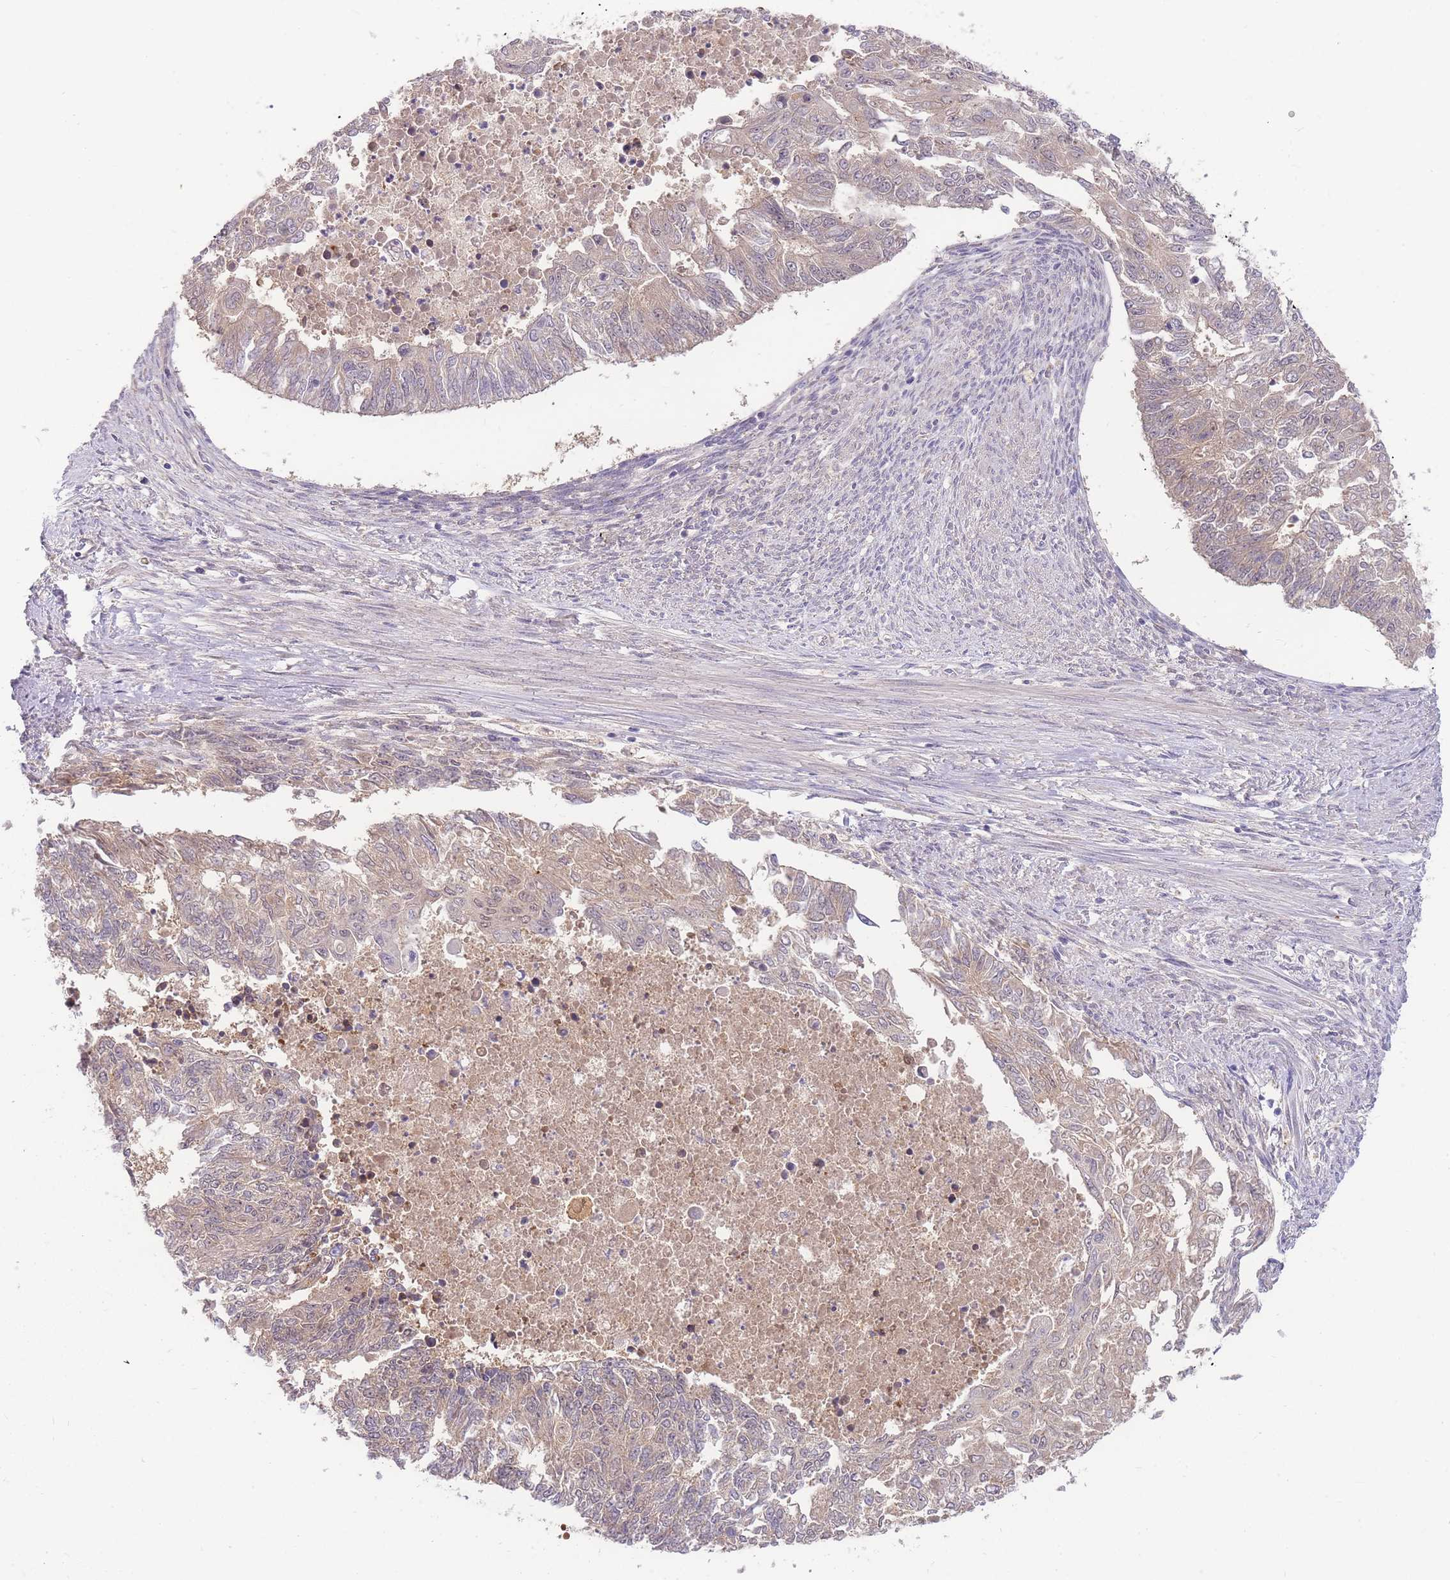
{"staining": {"intensity": "weak", "quantity": ">75%", "location": "cytoplasmic/membranous"}, "tissue": "endometrial cancer", "cell_type": "Tumor cells", "image_type": "cancer", "snomed": [{"axis": "morphology", "description": "Adenocarcinoma, NOS"}, {"axis": "topography", "description": "Endometrium"}], "caption": "A brown stain labels weak cytoplasmic/membranous expression of a protein in endometrial adenocarcinoma tumor cells.", "gene": "ZNF577", "patient": {"sex": "female", "age": 32}}